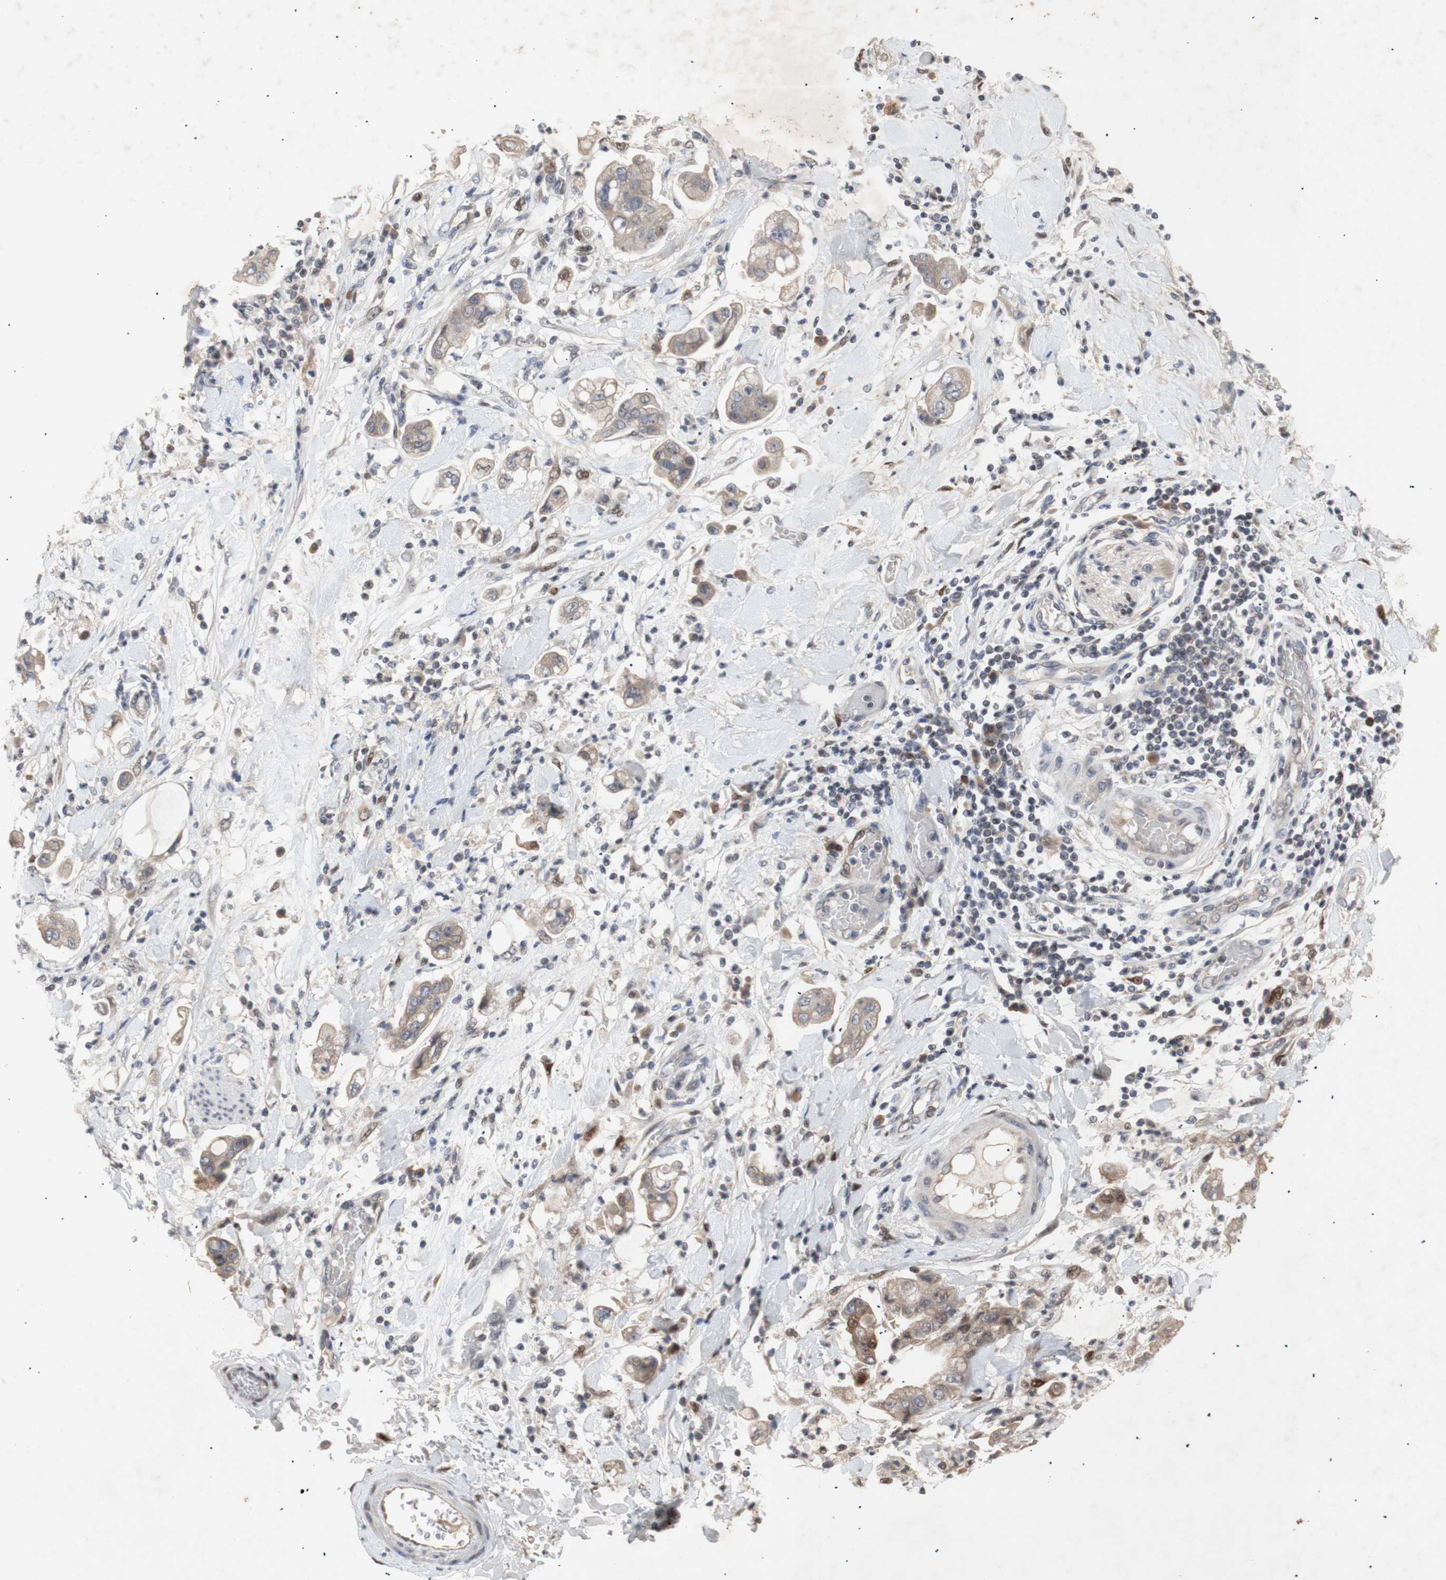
{"staining": {"intensity": "weak", "quantity": ">75%", "location": "cytoplasmic/membranous"}, "tissue": "stomach cancer", "cell_type": "Tumor cells", "image_type": "cancer", "snomed": [{"axis": "morphology", "description": "Adenocarcinoma, NOS"}, {"axis": "topography", "description": "Stomach"}], "caption": "Immunohistochemistry (IHC) image of neoplastic tissue: human stomach cancer (adenocarcinoma) stained using IHC reveals low levels of weak protein expression localized specifically in the cytoplasmic/membranous of tumor cells, appearing as a cytoplasmic/membranous brown color.", "gene": "FOSB", "patient": {"sex": "male", "age": 62}}